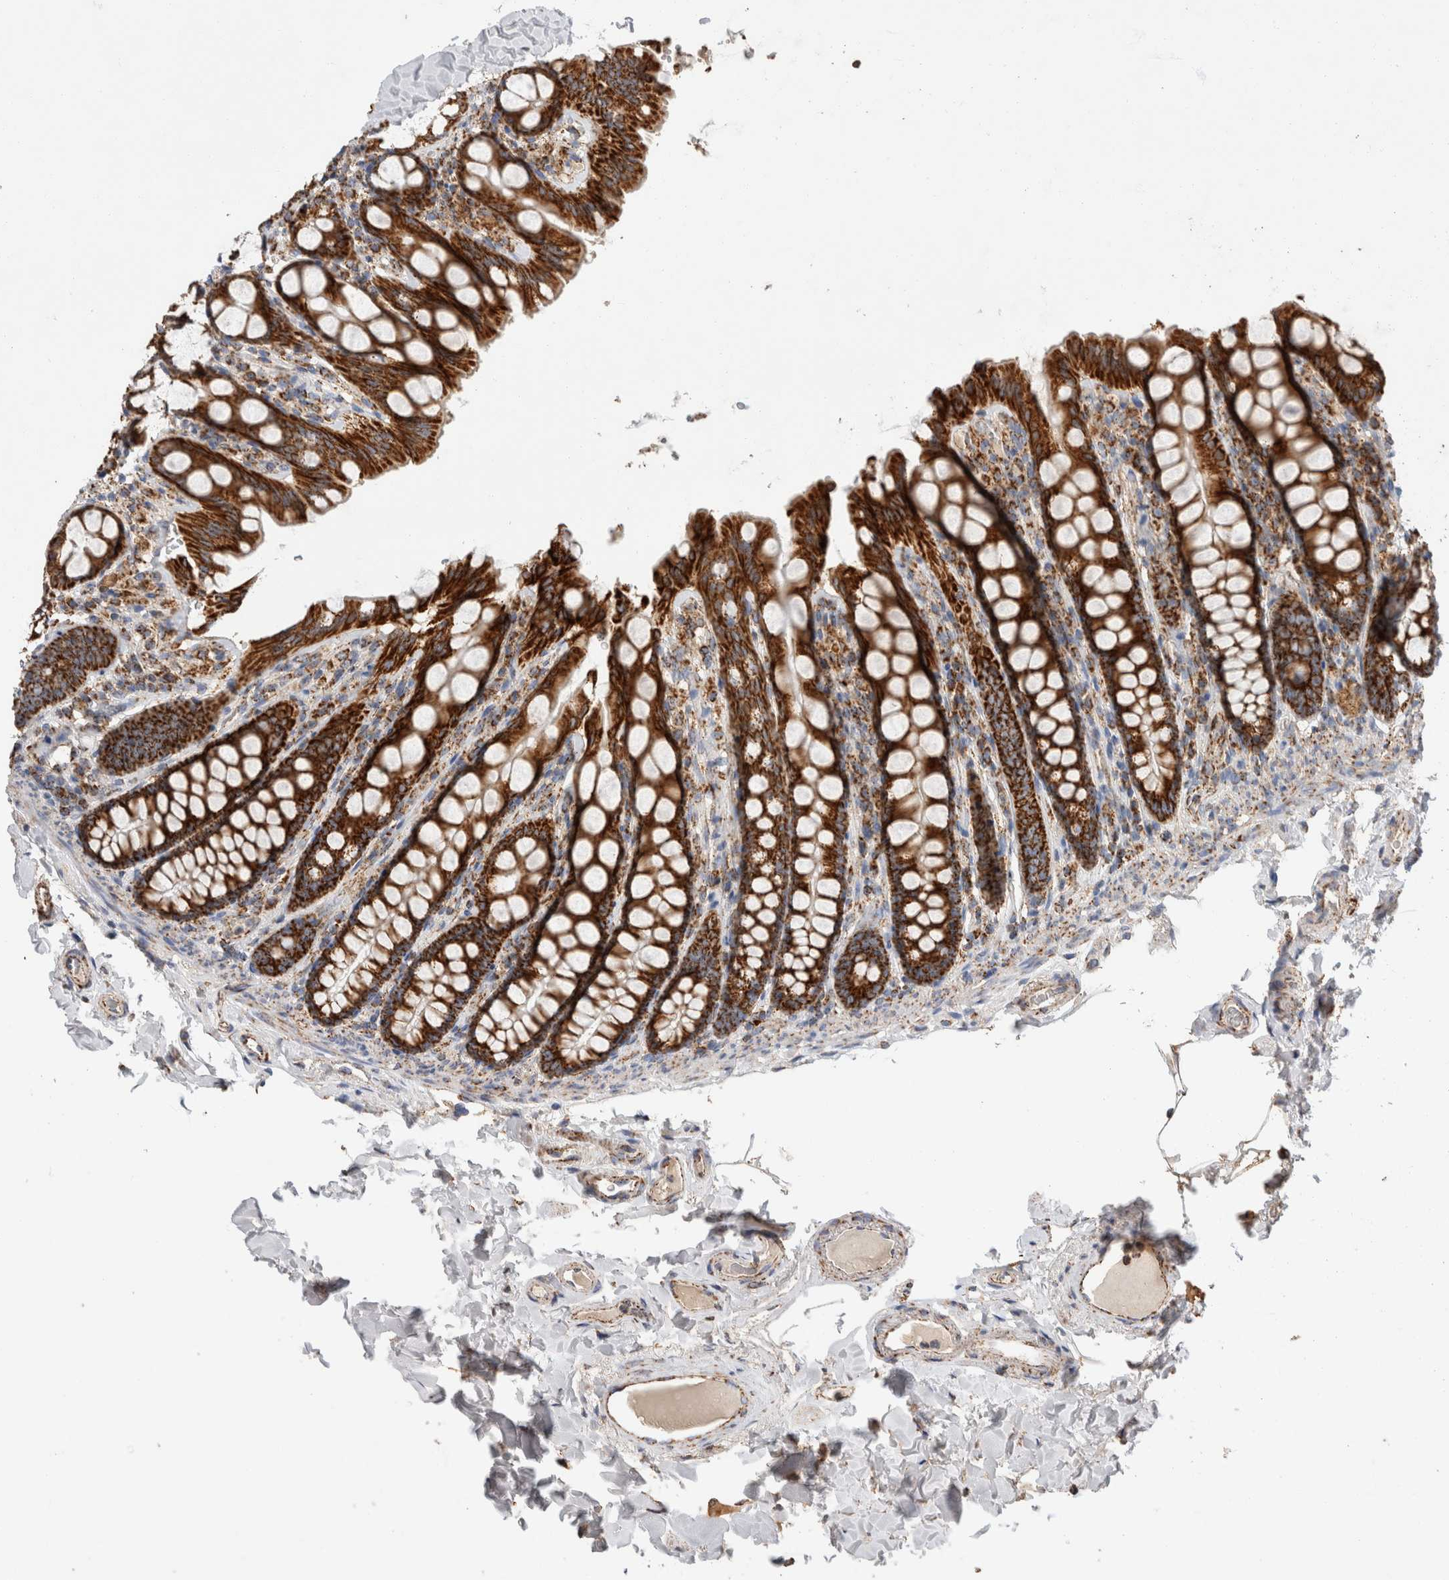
{"staining": {"intensity": "weak", "quantity": ">75%", "location": "cytoplasmic/membranous"}, "tissue": "colon", "cell_type": "Endothelial cells", "image_type": "normal", "snomed": [{"axis": "morphology", "description": "Normal tissue, NOS"}, {"axis": "topography", "description": "Colon"}, {"axis": "topography", "description": "Peripheral nerve tissue"}], "caption": "This image exhibits IHC staining of benign human colon, with low weak cytoplasmic/membranous positivity in about >75% of endothelial cells.", "gene": "IARS2", "patient": {"sex": "female", "age": 61}}